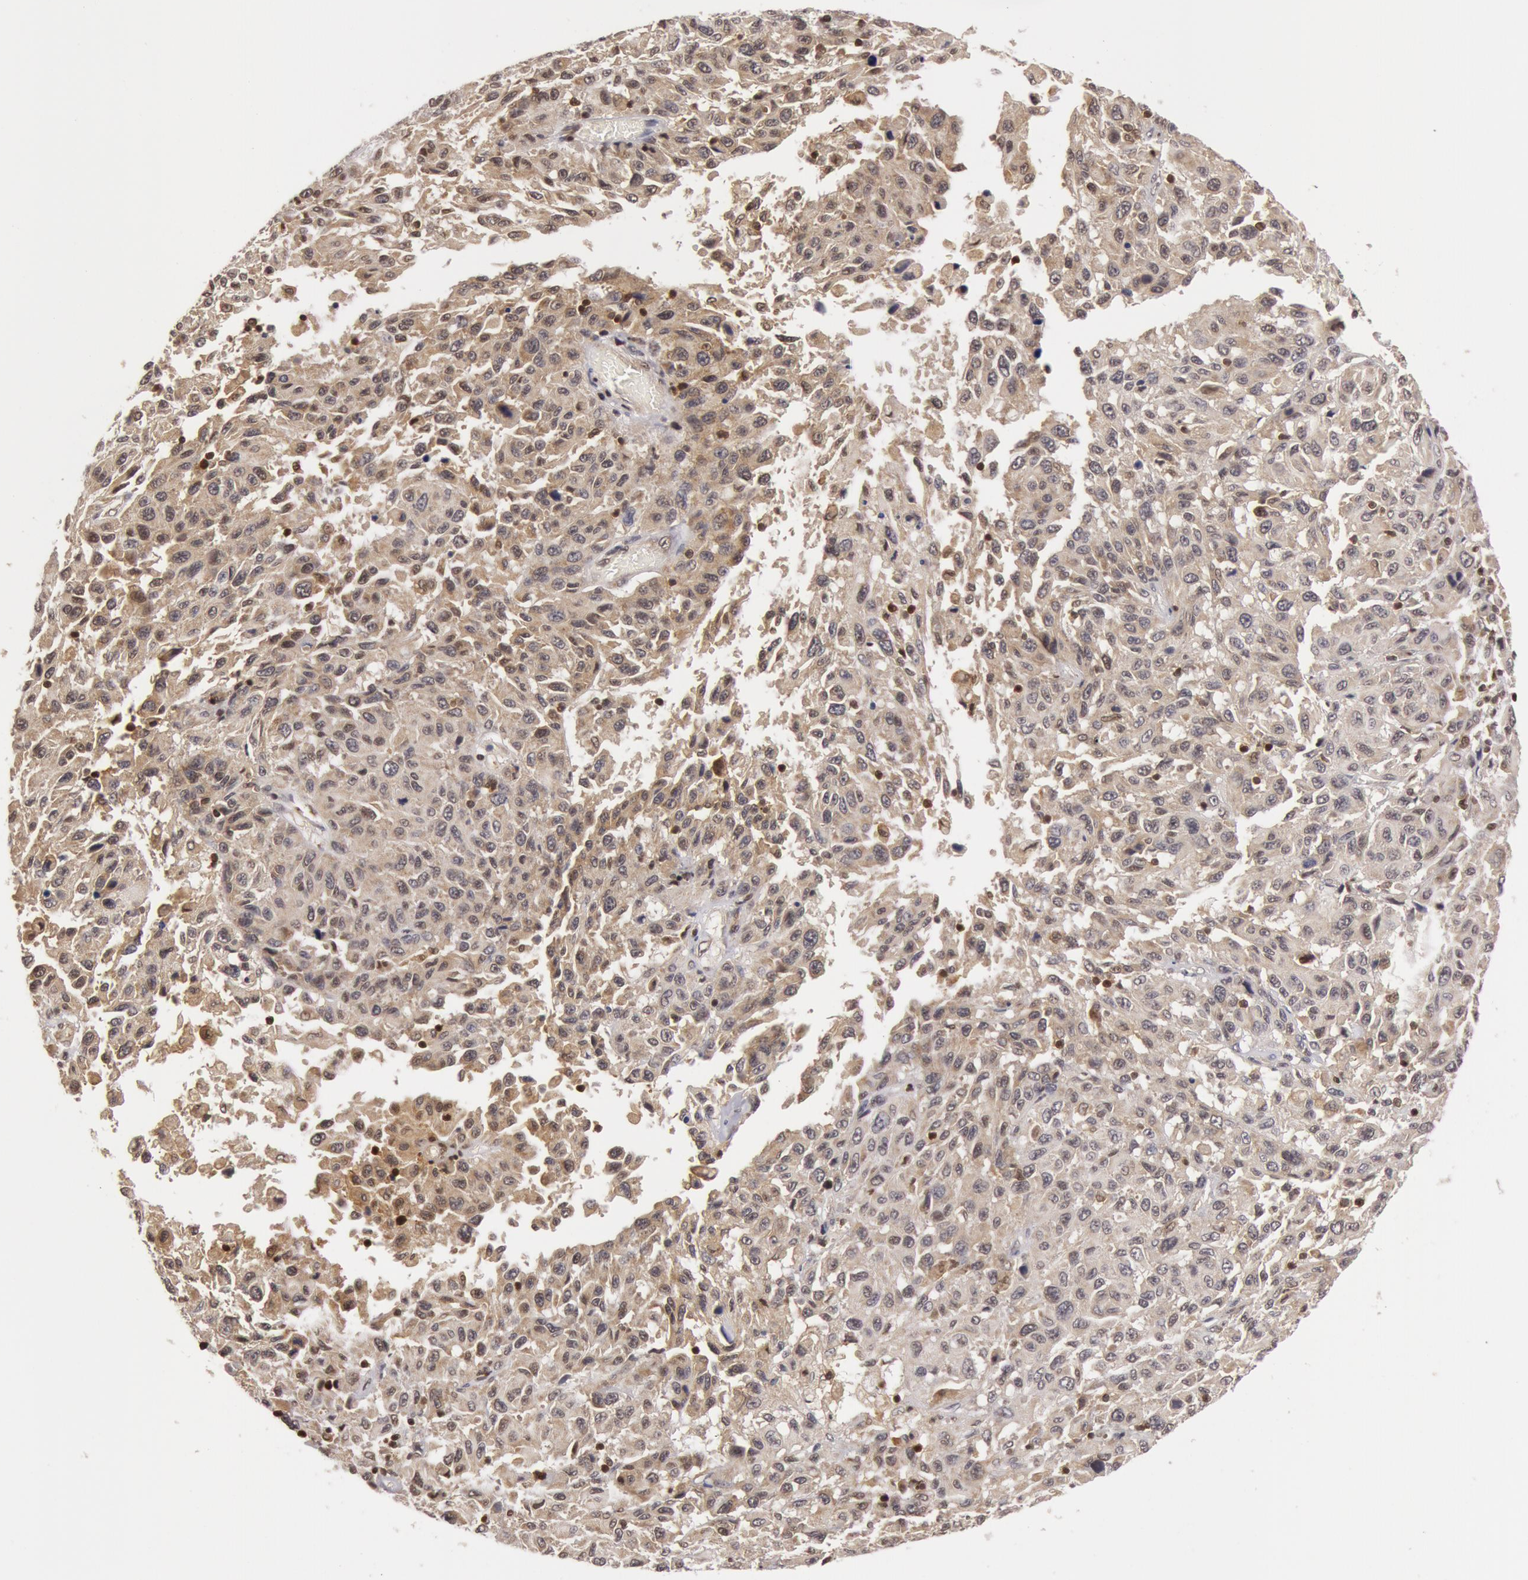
{"staining": {"intensity": "negative", "quantity": "none", "location": "none"}, "tissue": "melanoma", "cell_type": "Tumor cells", "image_type": "cancer", "snomed": [{"axis": "morphology", "description": "Malignant melanoma, NOS"}, {"axis": "topography", "description": "Skin"}], "caption": "A histopathology image of malignant melanoma stained for a protein exhibits no brown staining in tumor cells.", "gene": "ZNF350", "patient": {"sex": "female", "age": 77}}